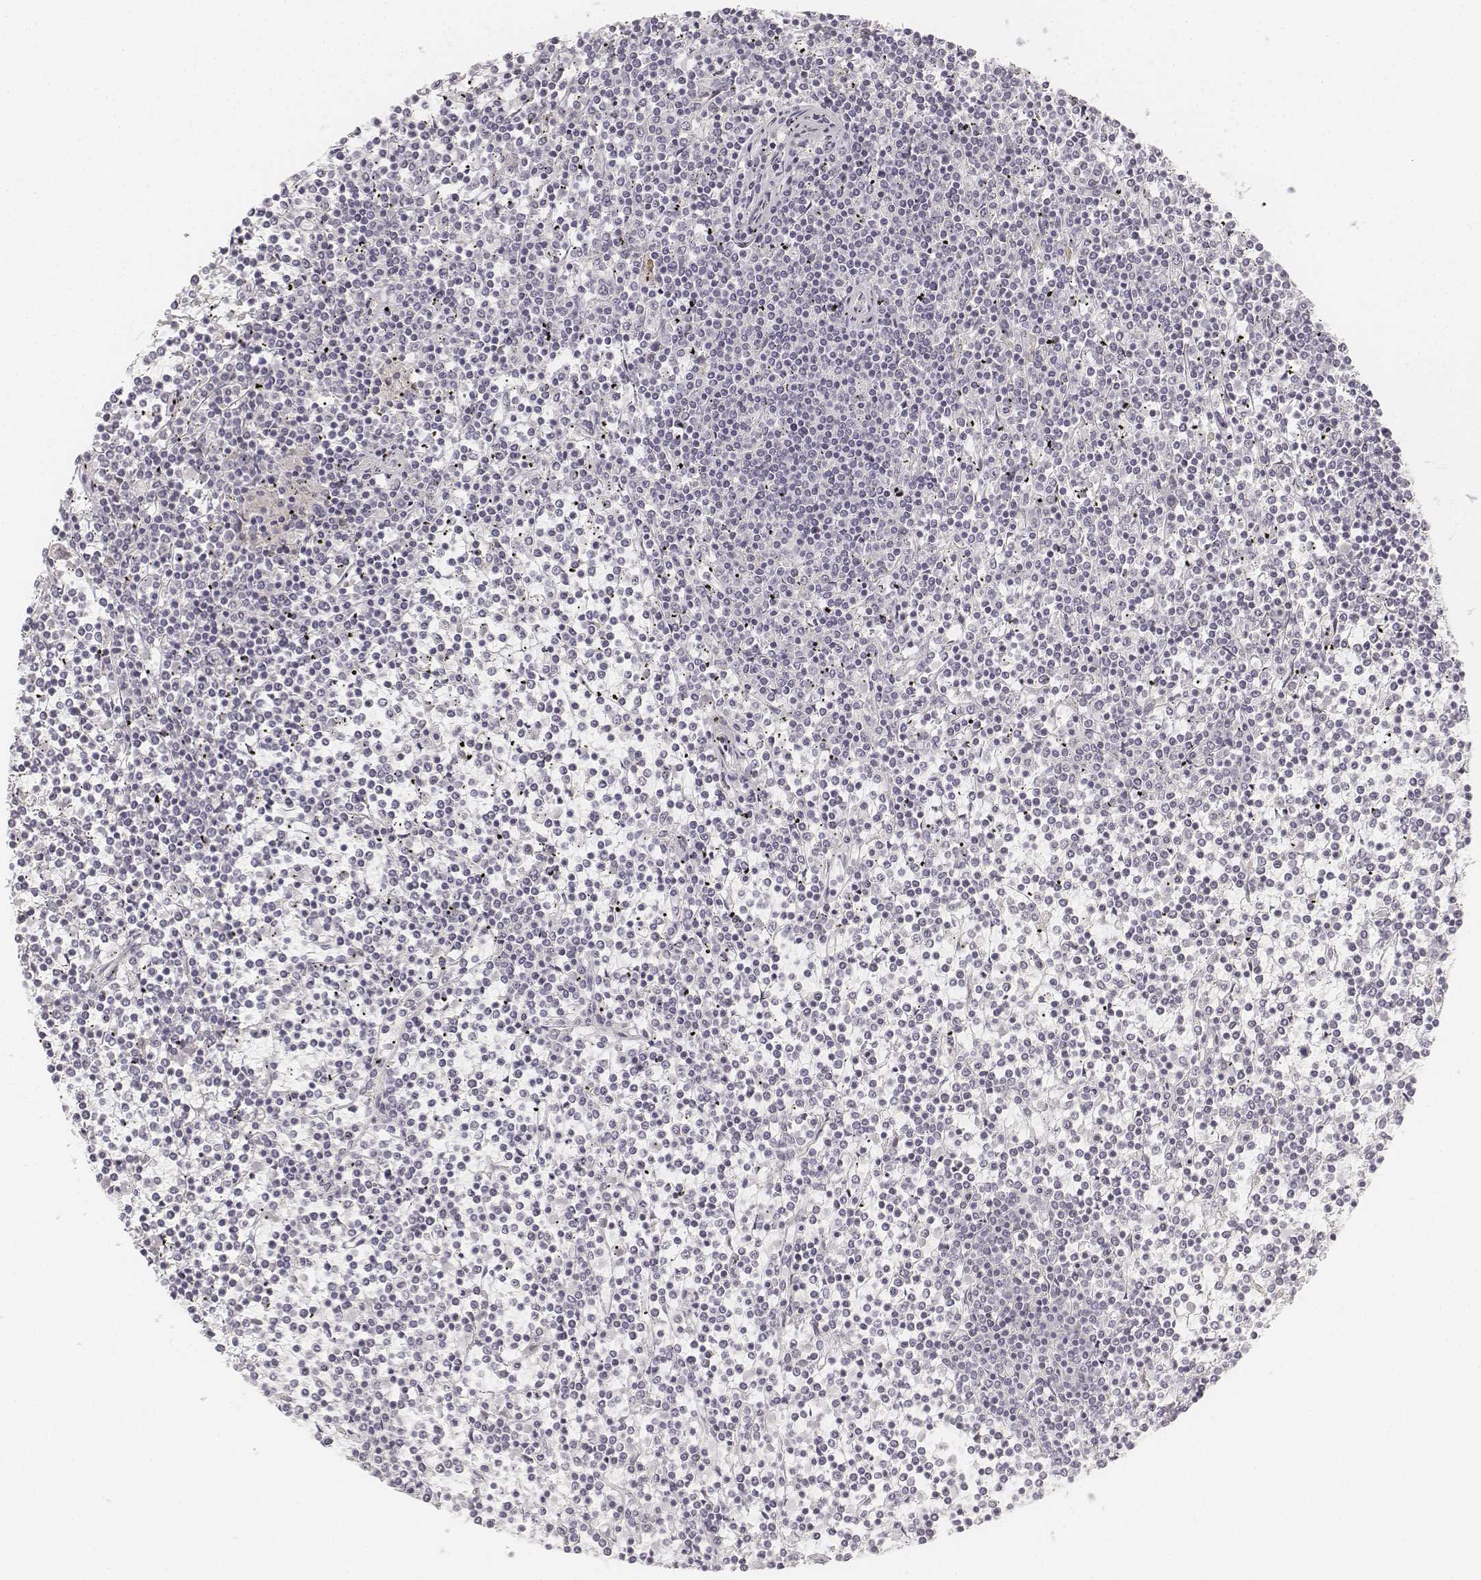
{"staining": {"intensity": "negative", "quantity": "none", "location": "none"}, "tissue": "lymphoma", "cell_type": "Tumor cells", "image_type": "cancer", "snomed": [{"axis": "morphology", "description": "Malignant lymphoma, non-Hodgkin's type, Low grade"}, {"axis": "topography", "description": "Spleen"}], "caption": "There is no significant staining in tumor cells of malignant lymphoma, non-Hodgkin's type (low-grade).", "gene": "DSG4", "patient": {"sex": "female", "age": 19}}